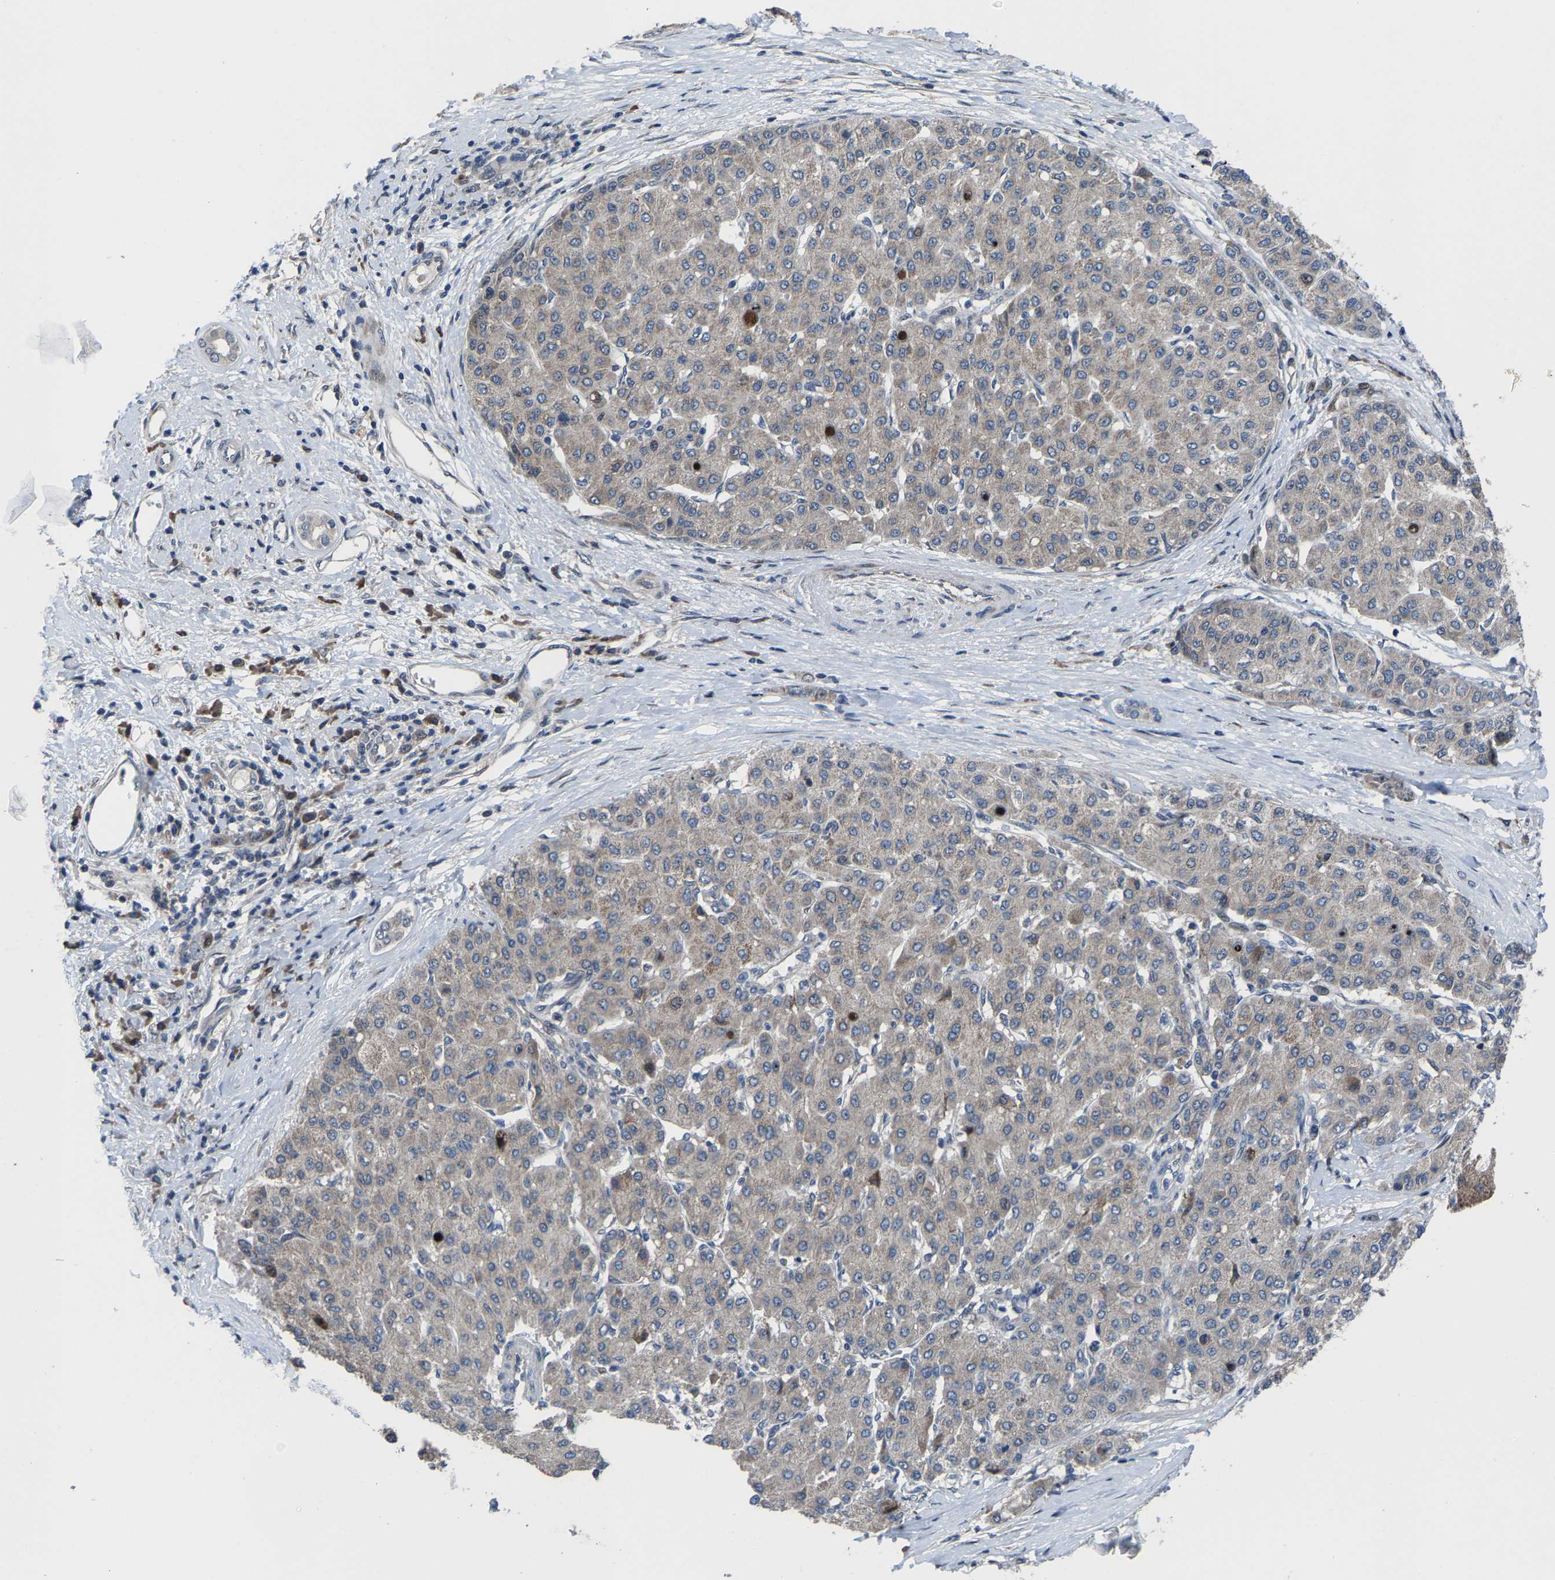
{"staining": {"intensity": "negative", "quantity": "none", "location": "none"}, "tissue": "liver cancer", "cell_type": "Tumor cells", "image_type": "cancer", "snomed": [{"axis": "morphology", "description": "Carcinoma, Hepatocellular, NOS"}, {"axis": "topography", "description": "Liver"}], "caption": "Human liver cancer stained for a protein using IHC demonstrates no expression in tumor cells.", "gene": "HAUS6", "patient": {"sex": "male", "age": 65}}